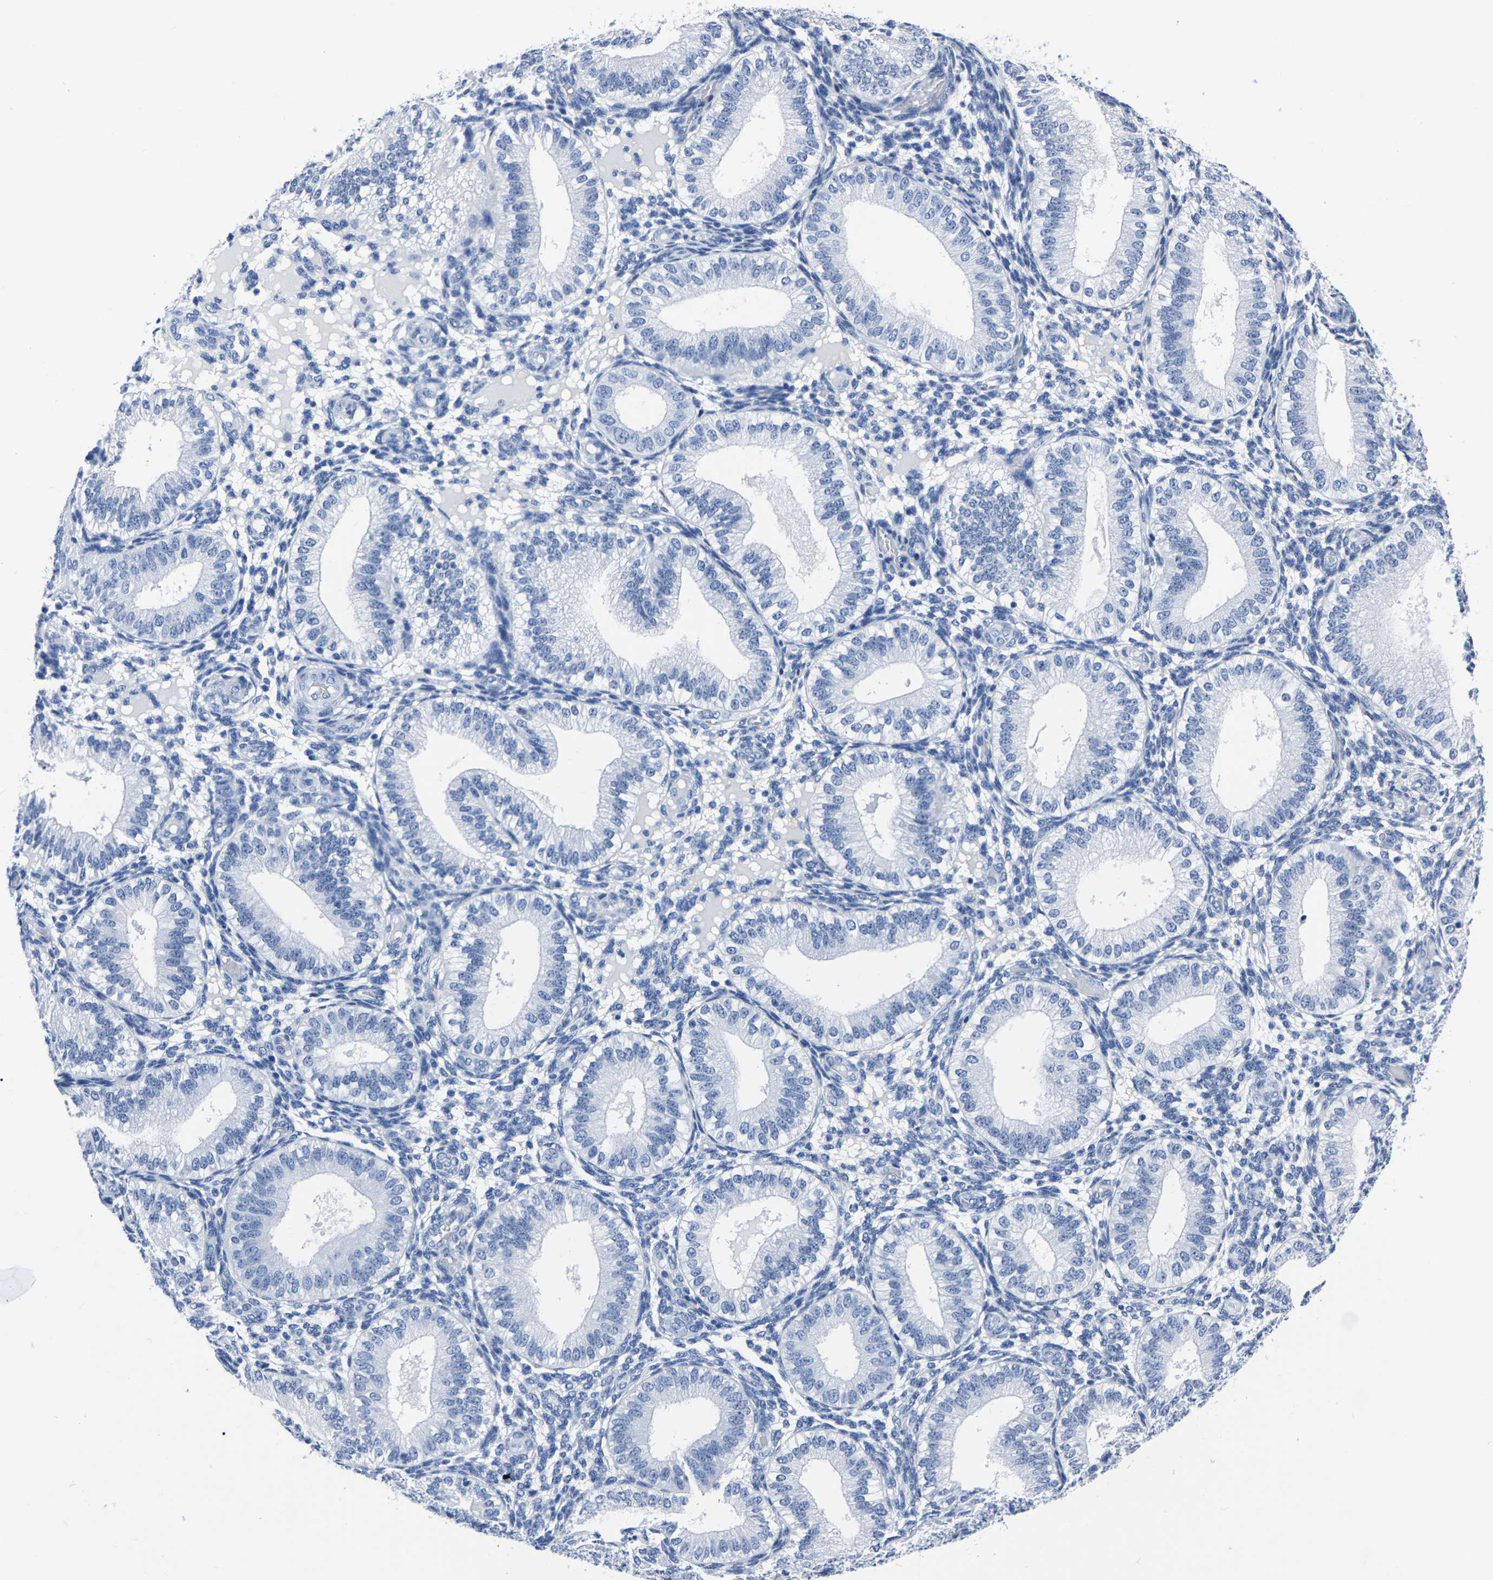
{"staining": {"intensity": "negative", "quantity": "none", "location": "none"}, "tissue": "endometrium", "cell_type": "Cells in endometrial stroma", "image_type": "normal", "snomed": [{"axis": "morphology", "description": "Normal tissue, NOS"}, {"axis": "topography", "description": "Endometrium"}], "caption": "An IHC photomicrograph of benign endometrium is shown. There is no staining in cells in endometrial stroma of endometrium. (DAB (3,3'-diaminobenzidine) immunohistochemistry with hematoxylin counter stain).", "gene": "IMPG2", "patient": {"sex": "female", "age": 39}}